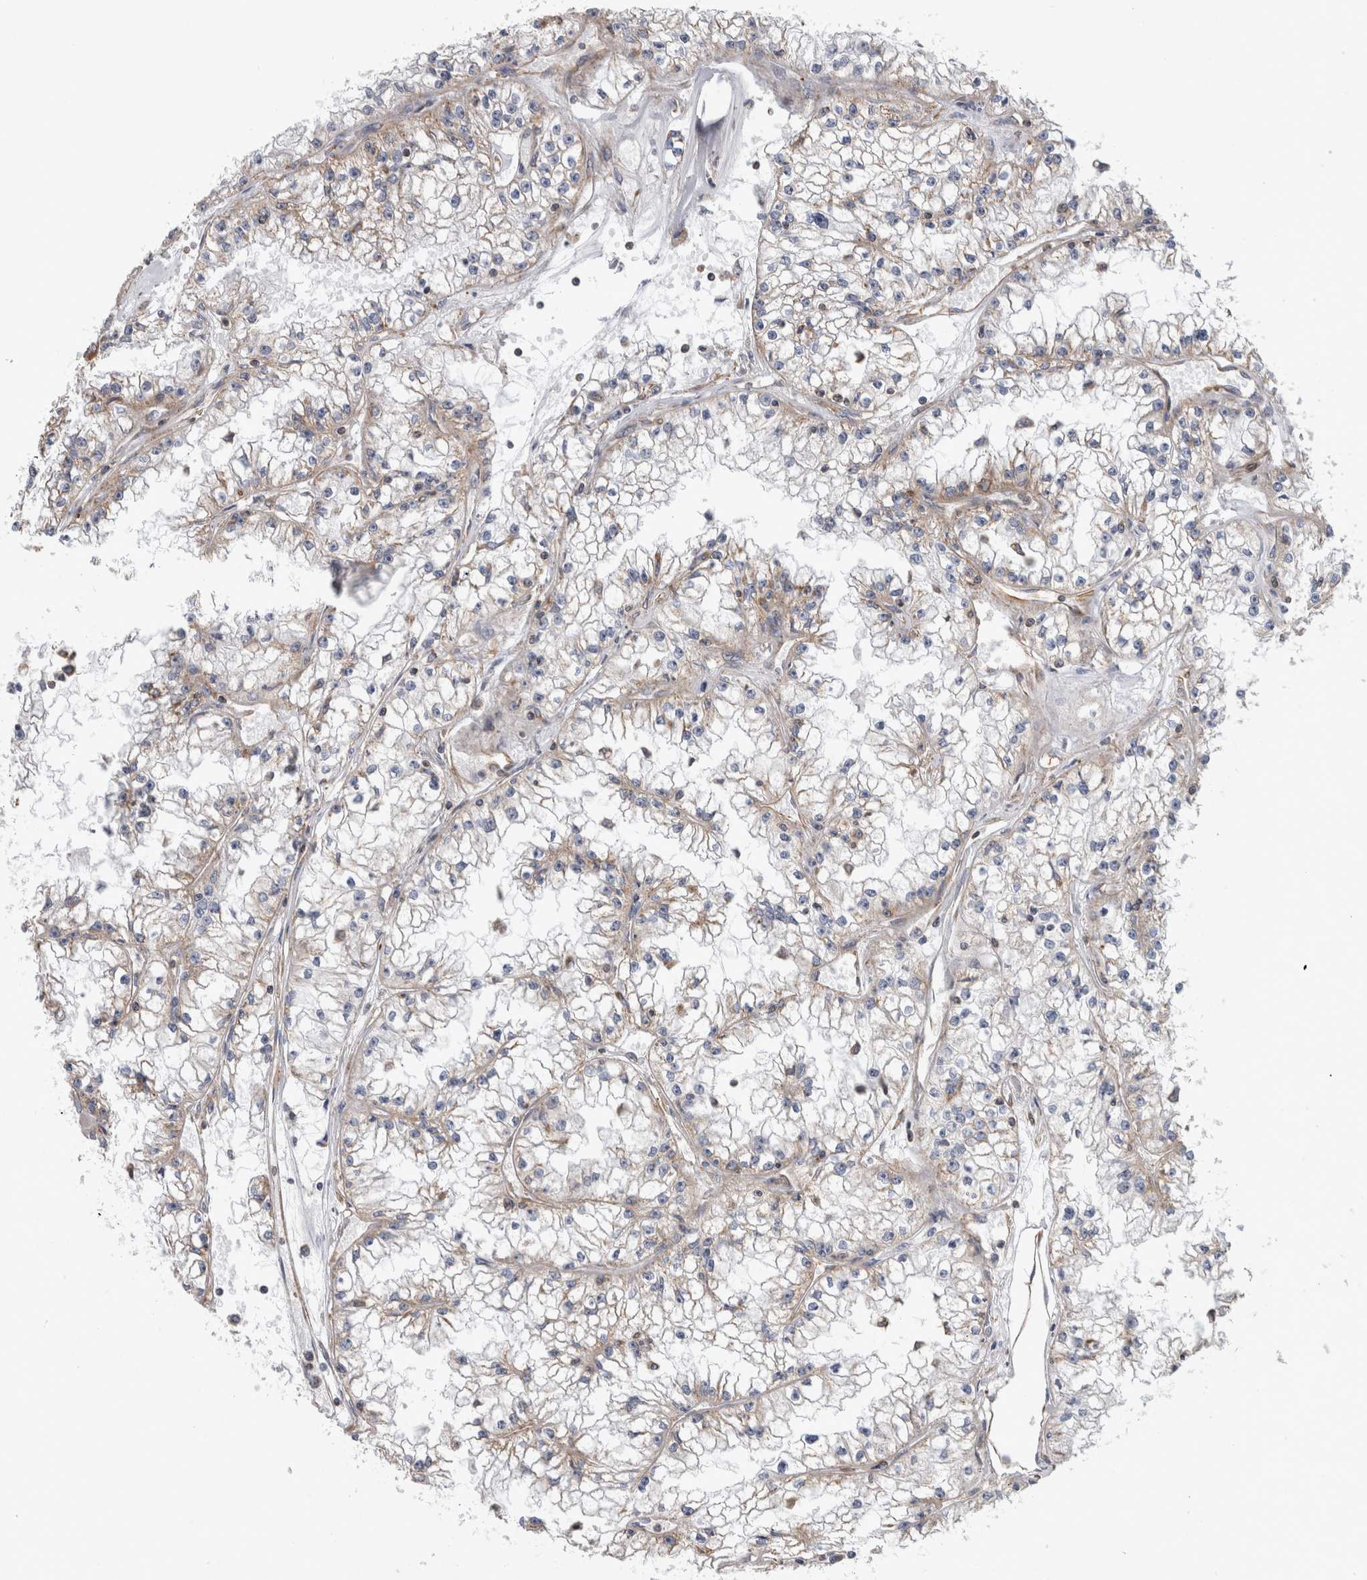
{"staining": {"intensity": "weak", "quantity": "<25%", "location": "cytoplasmic/membranous"}, "tissue": "renal cancer", "cell_type": "Tumor cells", "image_type": "cancer", "snomed": [{"axis": "morphology", "description": "Adenocarcinoma, NOS"}, {"axis": "topography", "description": "Kidney"}], "caption": "Immunohistochemistry (IHC) of renal cancer (adenocarcinoma) shows no expression in tumor cells.", "gene": "SFXN2", "patient": {"sex": "male", "age": 56}}